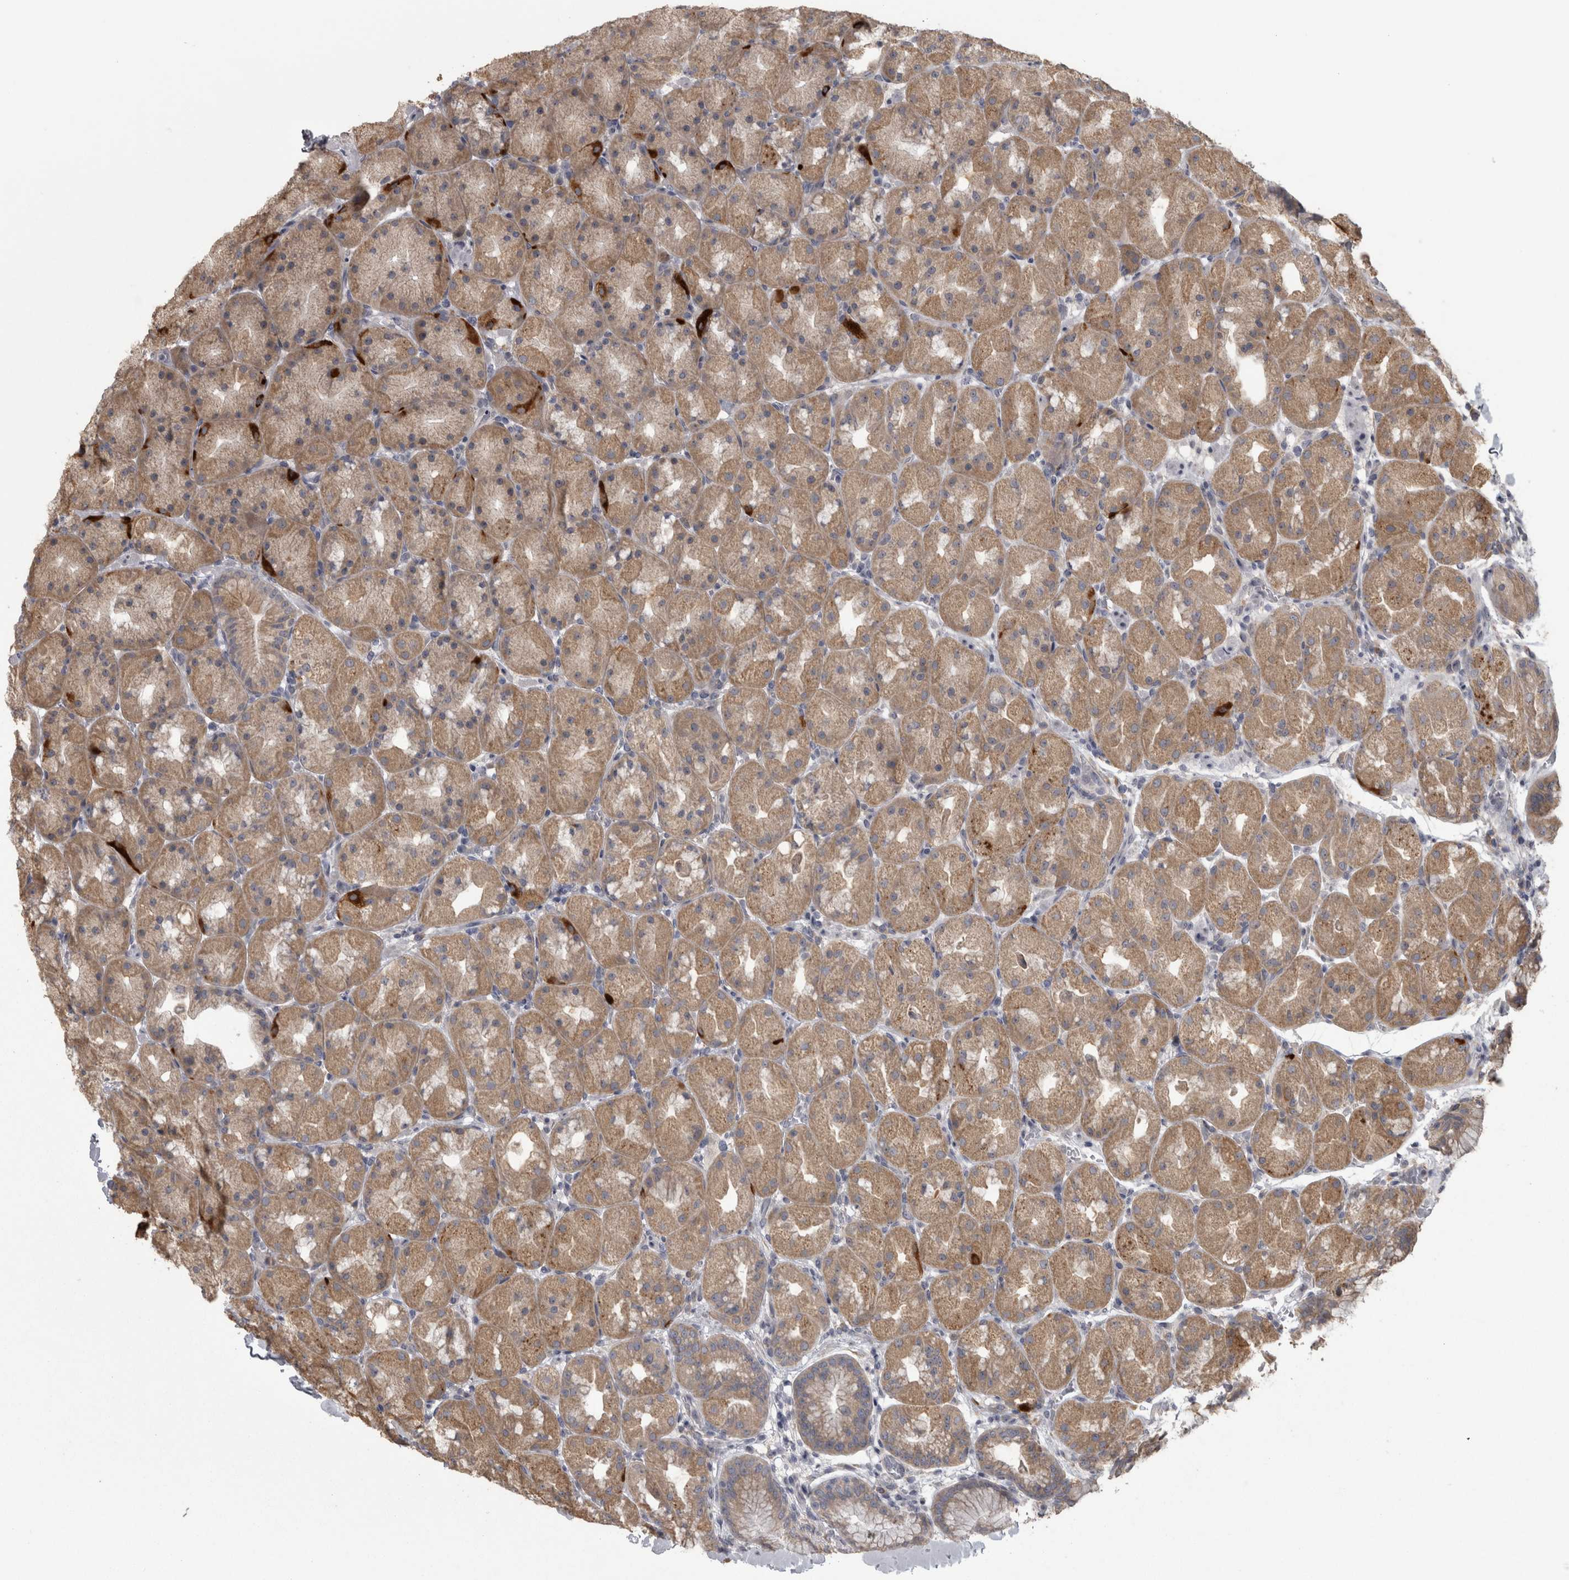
{"staining": {"intensity": "moderate", "quantity": ">75%", "location": "cytoplasmic/membranous"}, "tissue": "stomach", "cell_type": "Glandular cells", "image_type": "normal", "snomed": [{"axis": "morphology", "description": "Normal tissue, NOS"}, {"axis": "topography", "description": "Stomach, upper"}, {"axis": "topography", "description": "Stomach"}], "caption": "Immunohistochemical staining of normal human stomach shows medium levels of moderate cytoplasmic/membranous positivity in about >75% of glandular cells.", "gene": "RAB29", "patient": {"sex": "male", "age": 48}}